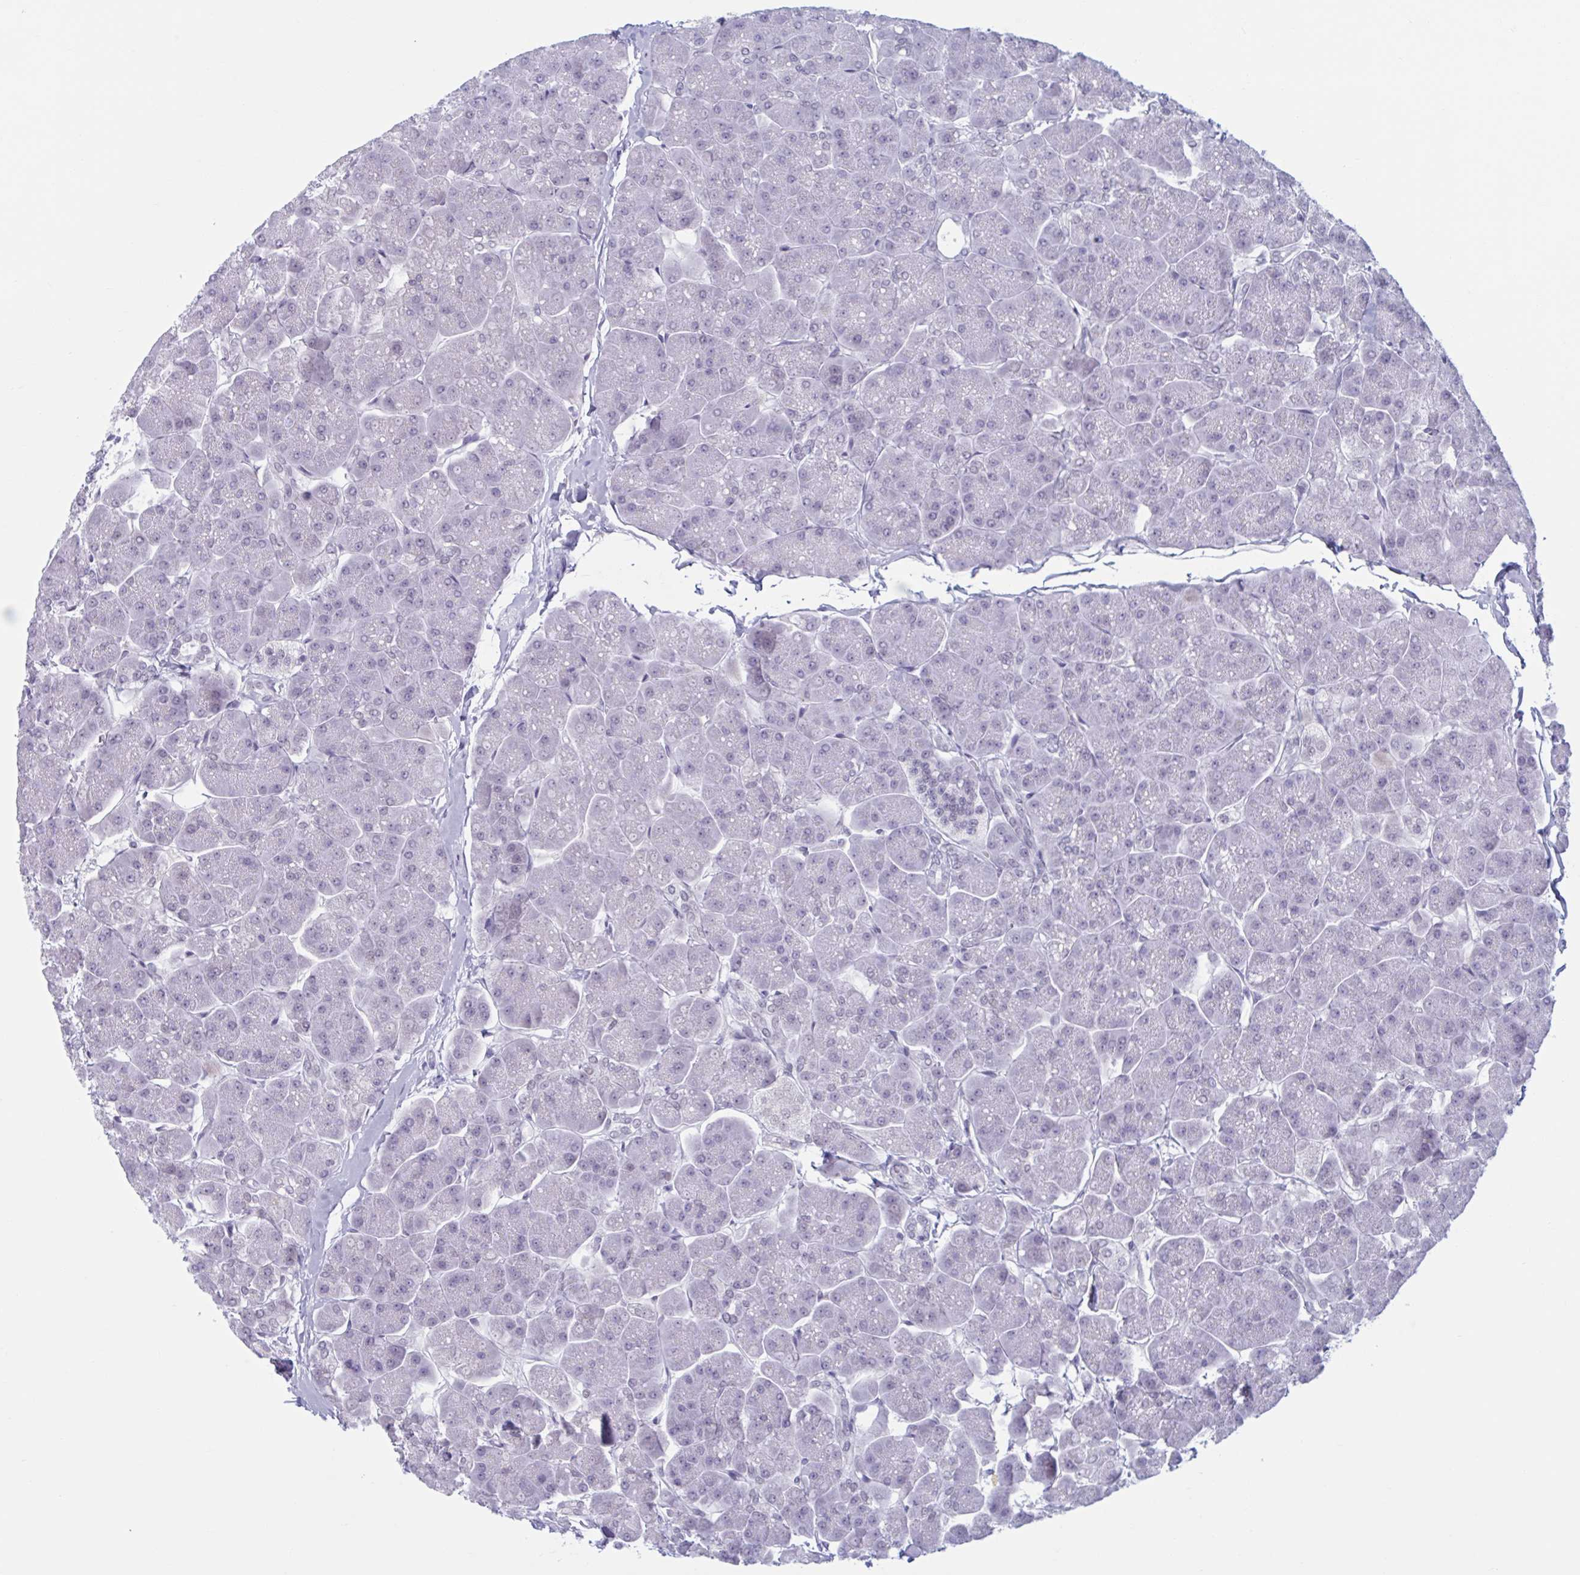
{"staining": {"intensity": "negative", "quantity": "none", "location": "none"}, "tissue": "pancreas", "cell_type": "Exocrine glandular cells", "image_type": "normal", "snomed": [{"axis": "morphology", "description": "Normal tissue, NOS"}, {"axis": "topography", "description": "Pancreas"}, {"axis": "topography", "description": "Peripheral nerve tissue"}], "caption": "DAB immunohistochemical staining of unremarkable pancreas displays no significant positivity in exocrine glandular cells.", "gene": "MSMB", "patient": {"sex": "male", "age": 54}}